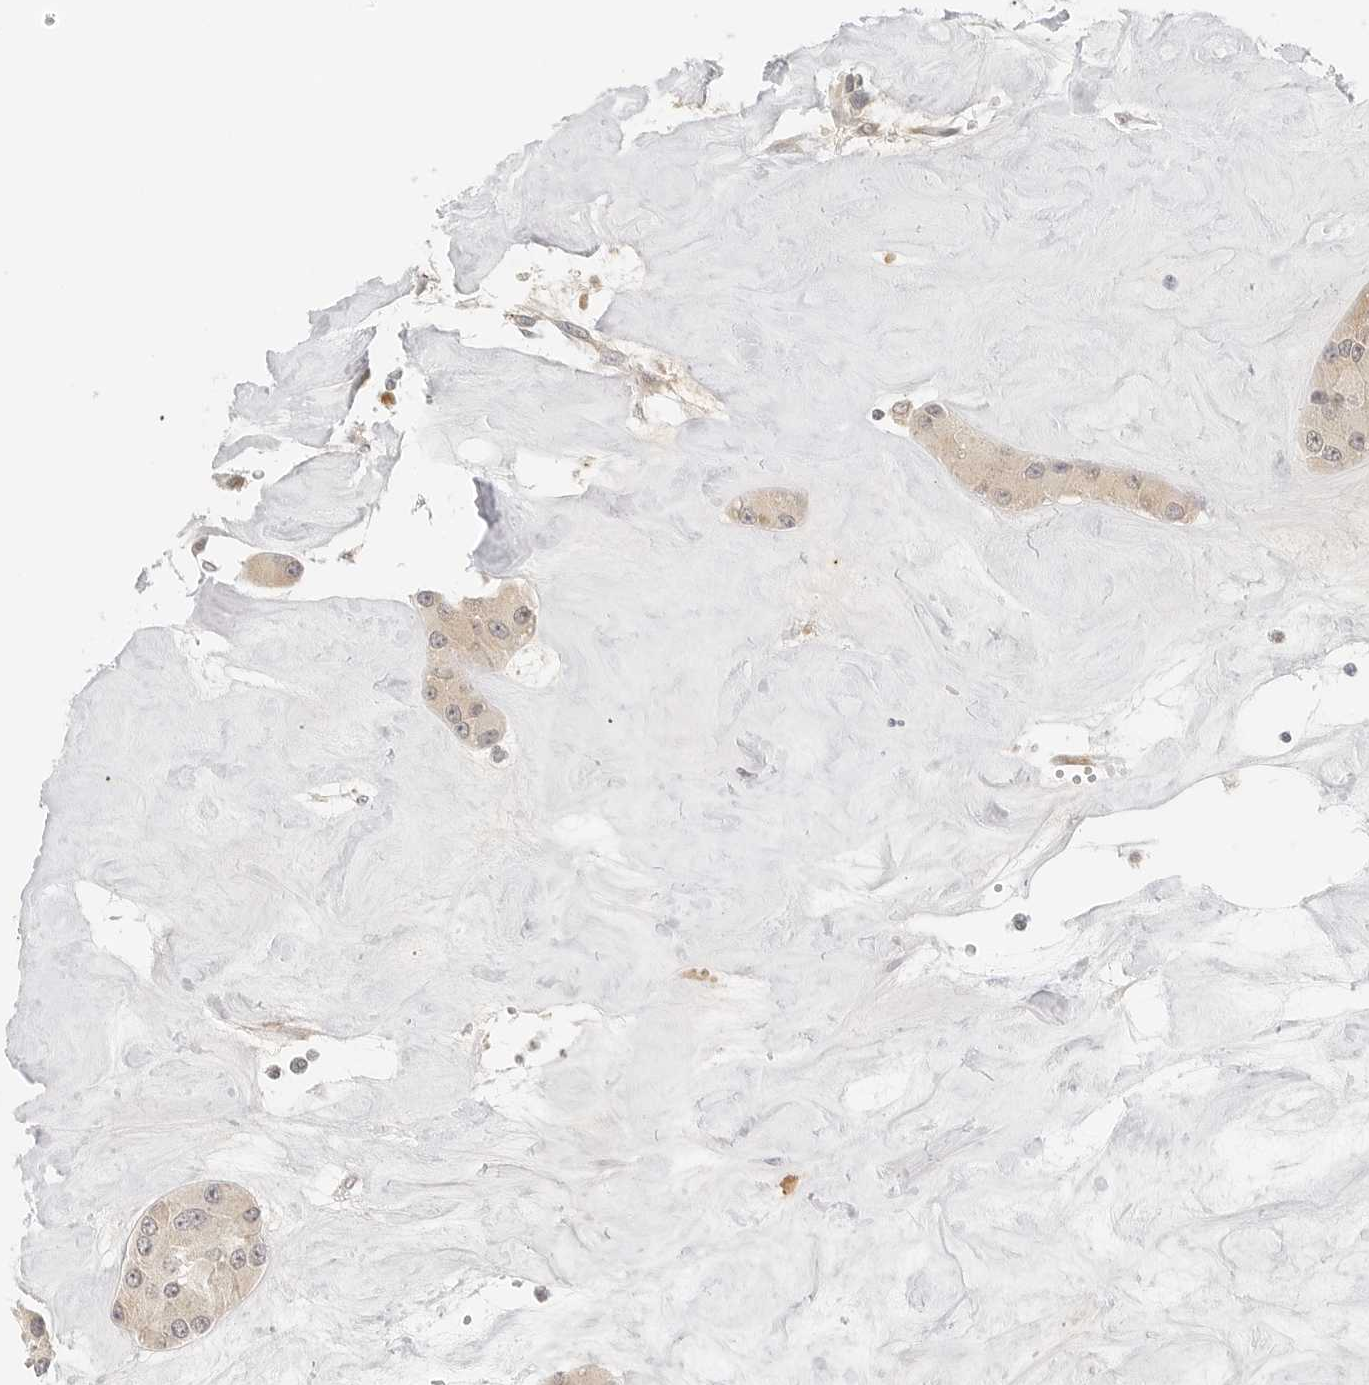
{"staining": {"intensity": "weak", "quantity": ">75%", "location": "cytoplasmic/membranous"}, "tissue": "carcinoid", "cell_type": "Tumor cells", "image_type": "cancer", "snomed": [{"axis": "morphology", "description": "Carcinoid, malignant, NOS"}, {"axis": "topography", "description": "Pancreas"}], "caption": "Immunohistochemical staining of human carcinoid (malignant) reveals low levels of weak cytoplasmic/membranous protein expression in about >75% of tumor cells. The protein of interest is shown in brown color, while the nuclei are stained blue.", "gene": "NEO1", "patient": {"sex": "male", "age": 41}}